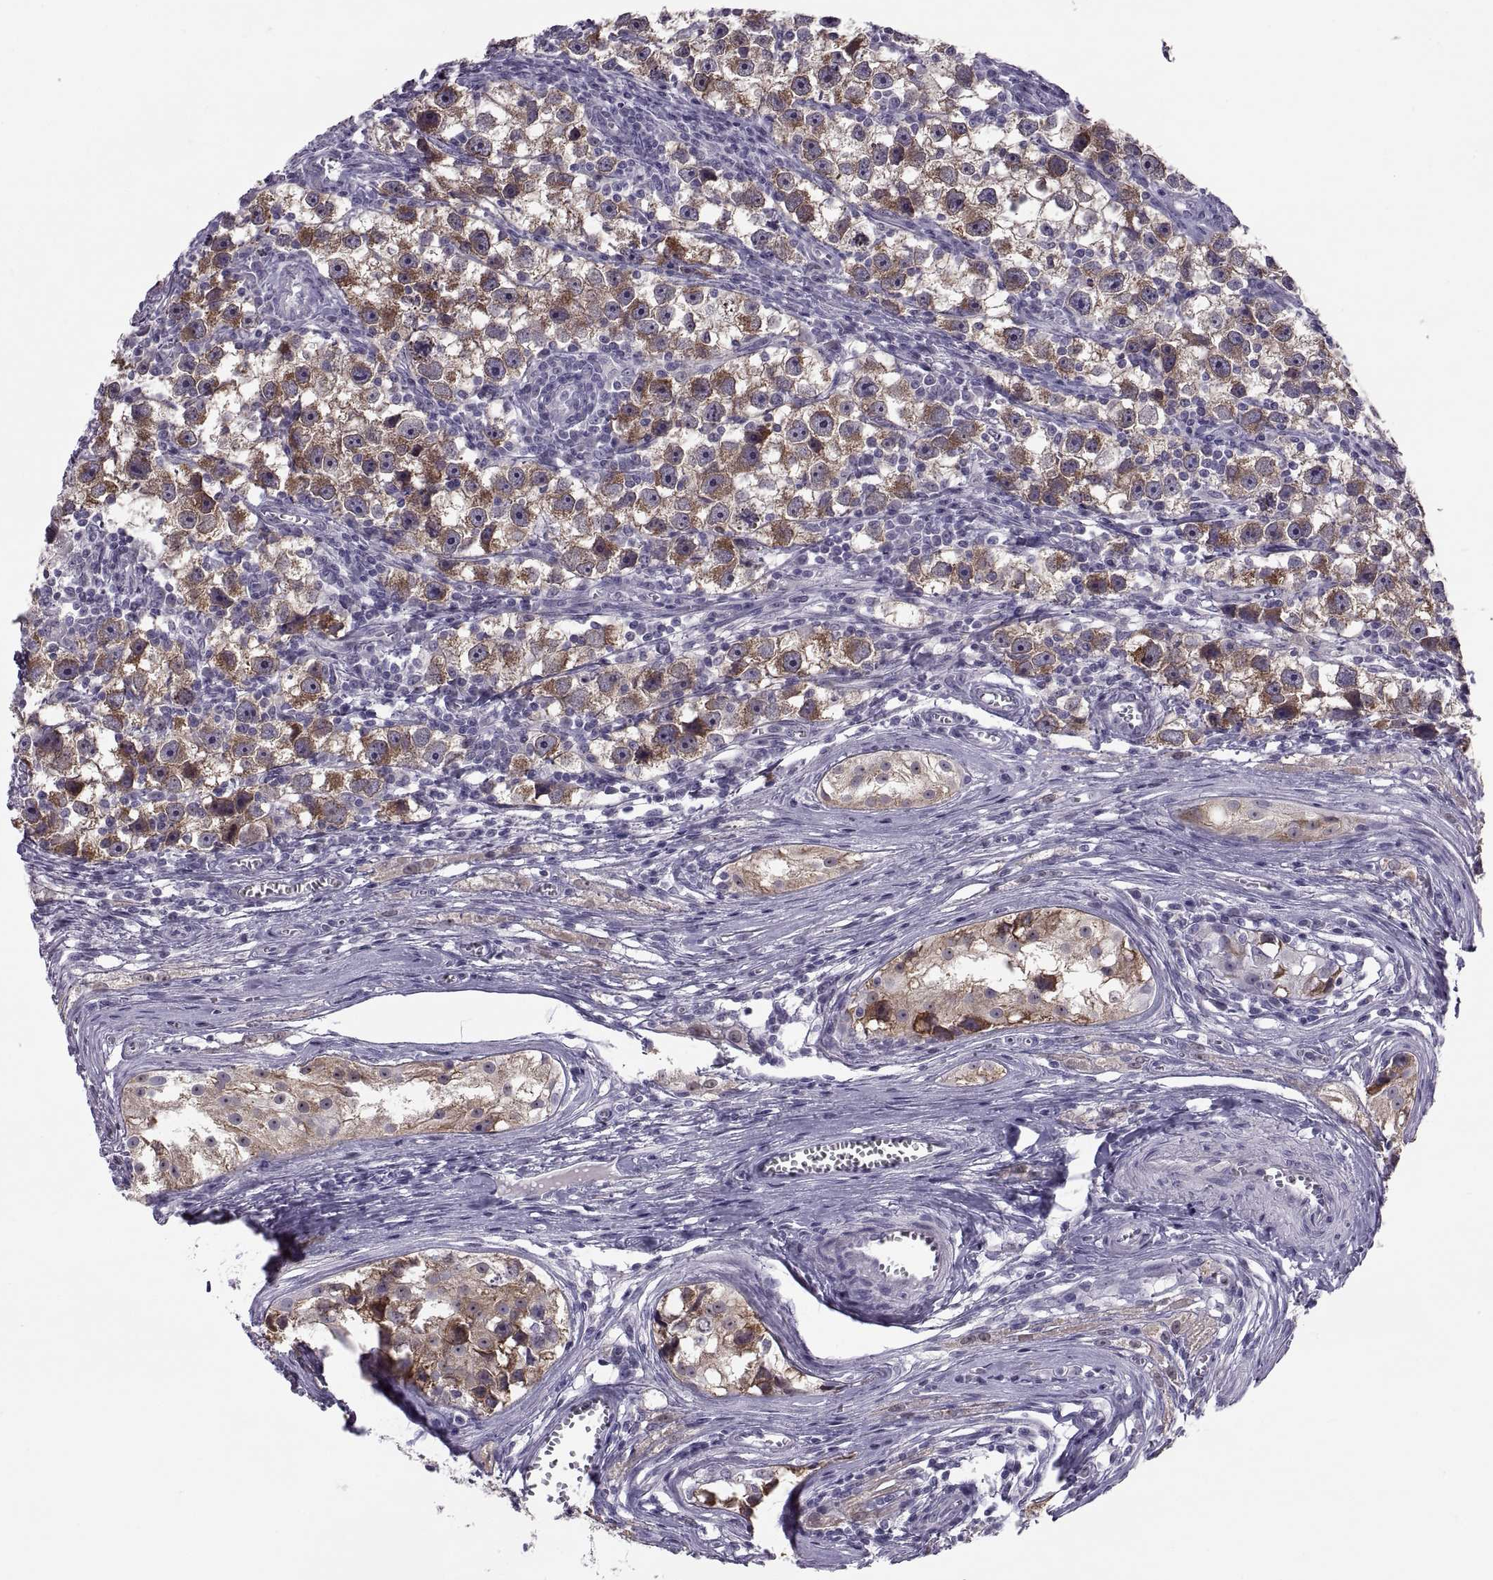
{"staining": {"intensity": "moderate", "quantity": ">75%", "location": "cytoplasmic/membranous"}, "tissue": "testis cancer", "cell_type": "Tumor cells", "image_type": "cancer", "snomed": [{"axis": "morphology", "description": "Seminoma, NOS"}, {"axis": "topography", "description": "Testis"}], "caption": "A brown stain labels moderate cytoplasmic/membranous positivity of a protein in testis cancer tumor cells.", "gene": "MAGEB1", "patient": {"sex": "male", "age": 30}}